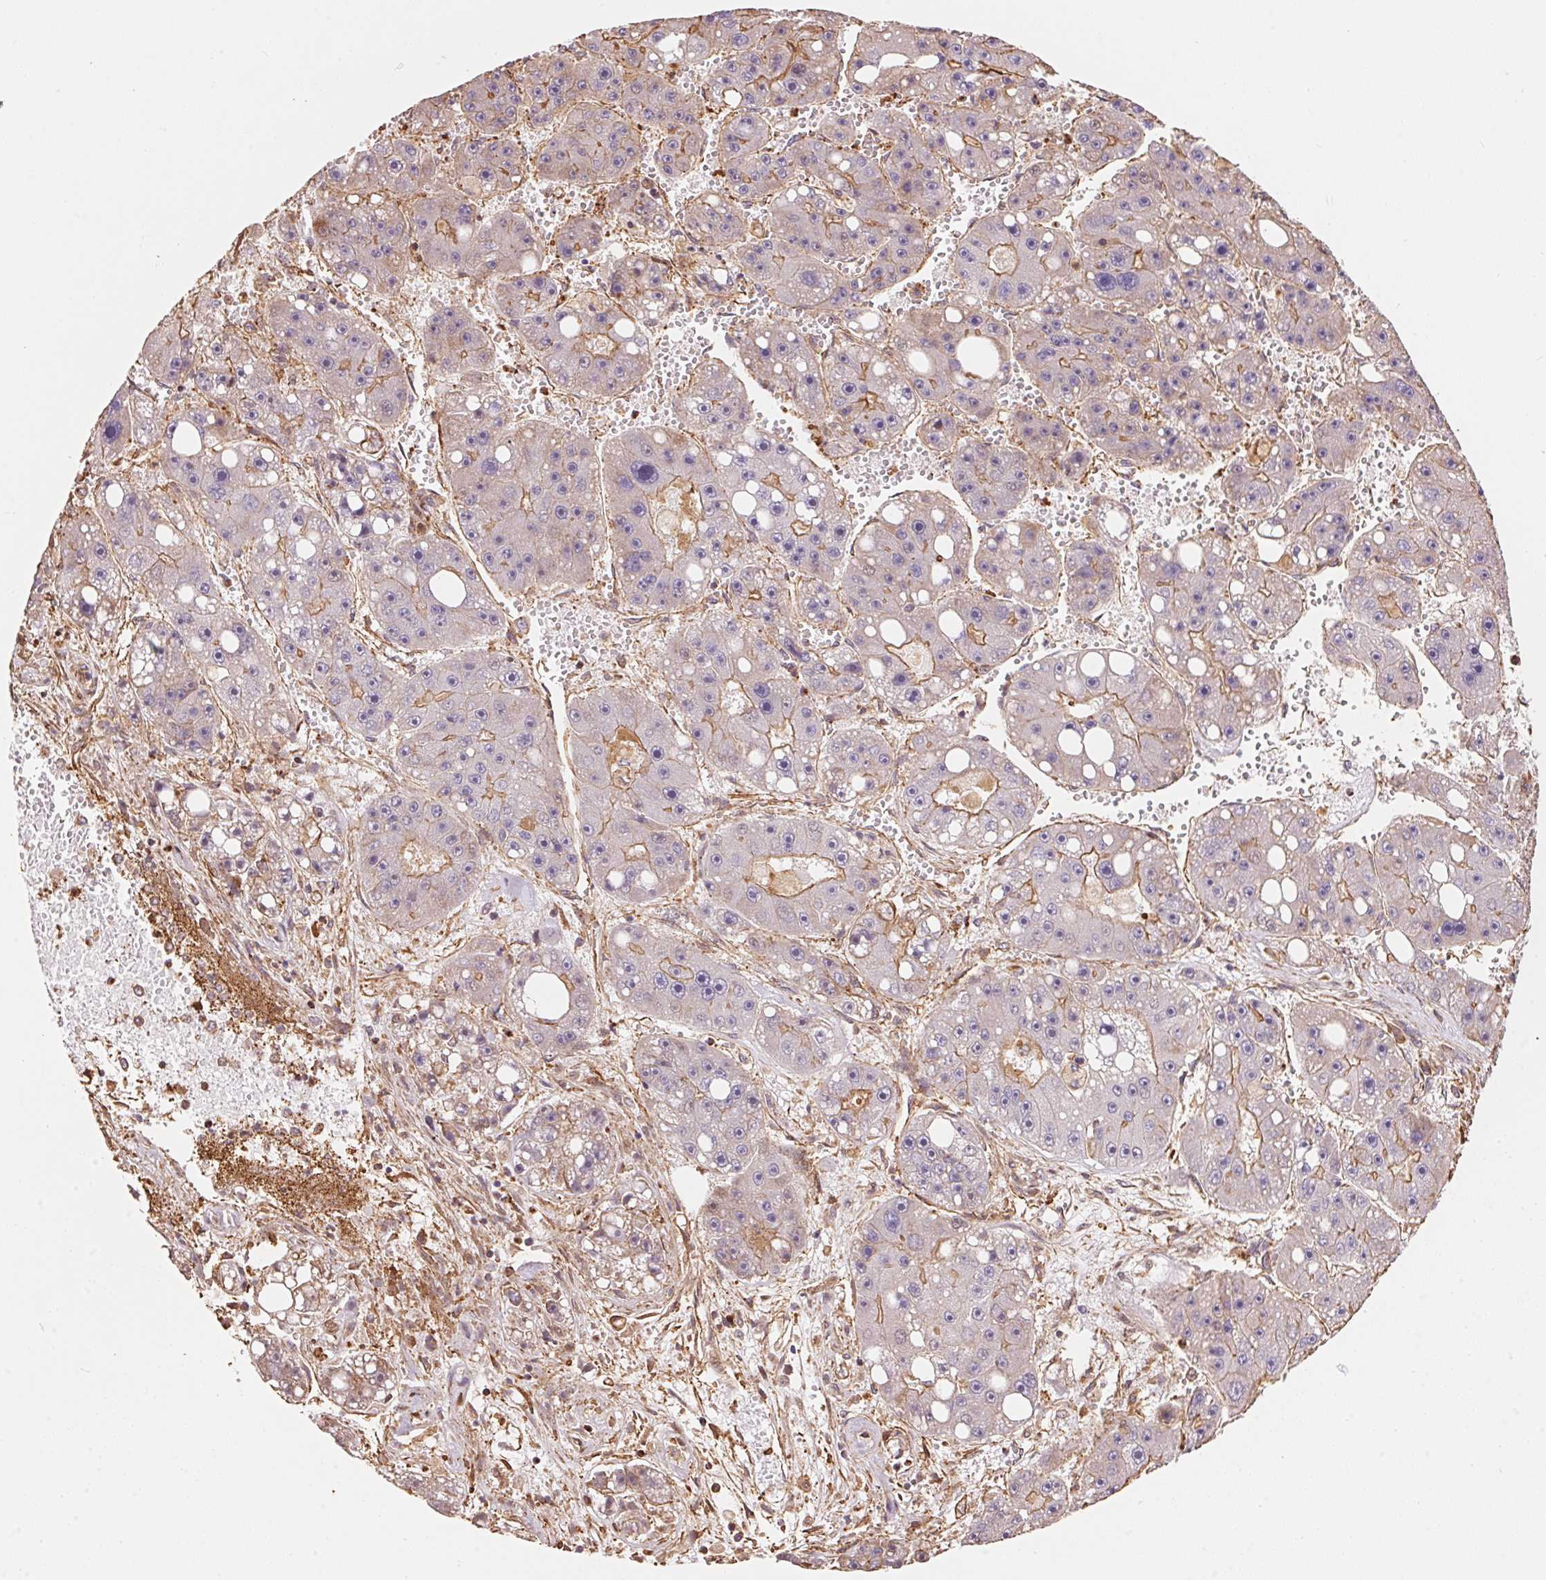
{"staining": {"intensity": "moderate", "quantity": "<25%", "location": "cytoplasmic/membranous"}, "tissue": "liver cancer", "cell_type": "Tumor cells", "image_type": "cancer", "snomed": [{"axis": "morphology", "description": "Carcinoma, Hepatocellular, NOS"}, {"axis": "topography", "description": "Liver"}], "caption": "IHC image of human liver cancer (hepatocellular carcinoma) stained for a protein (brown), which exhibits low levels of moderate cytoplasmic/membranous expression in about <25% of tumor cells.", "gene": "FRAS1", "patient": {"sex": "female", "age": 61}}